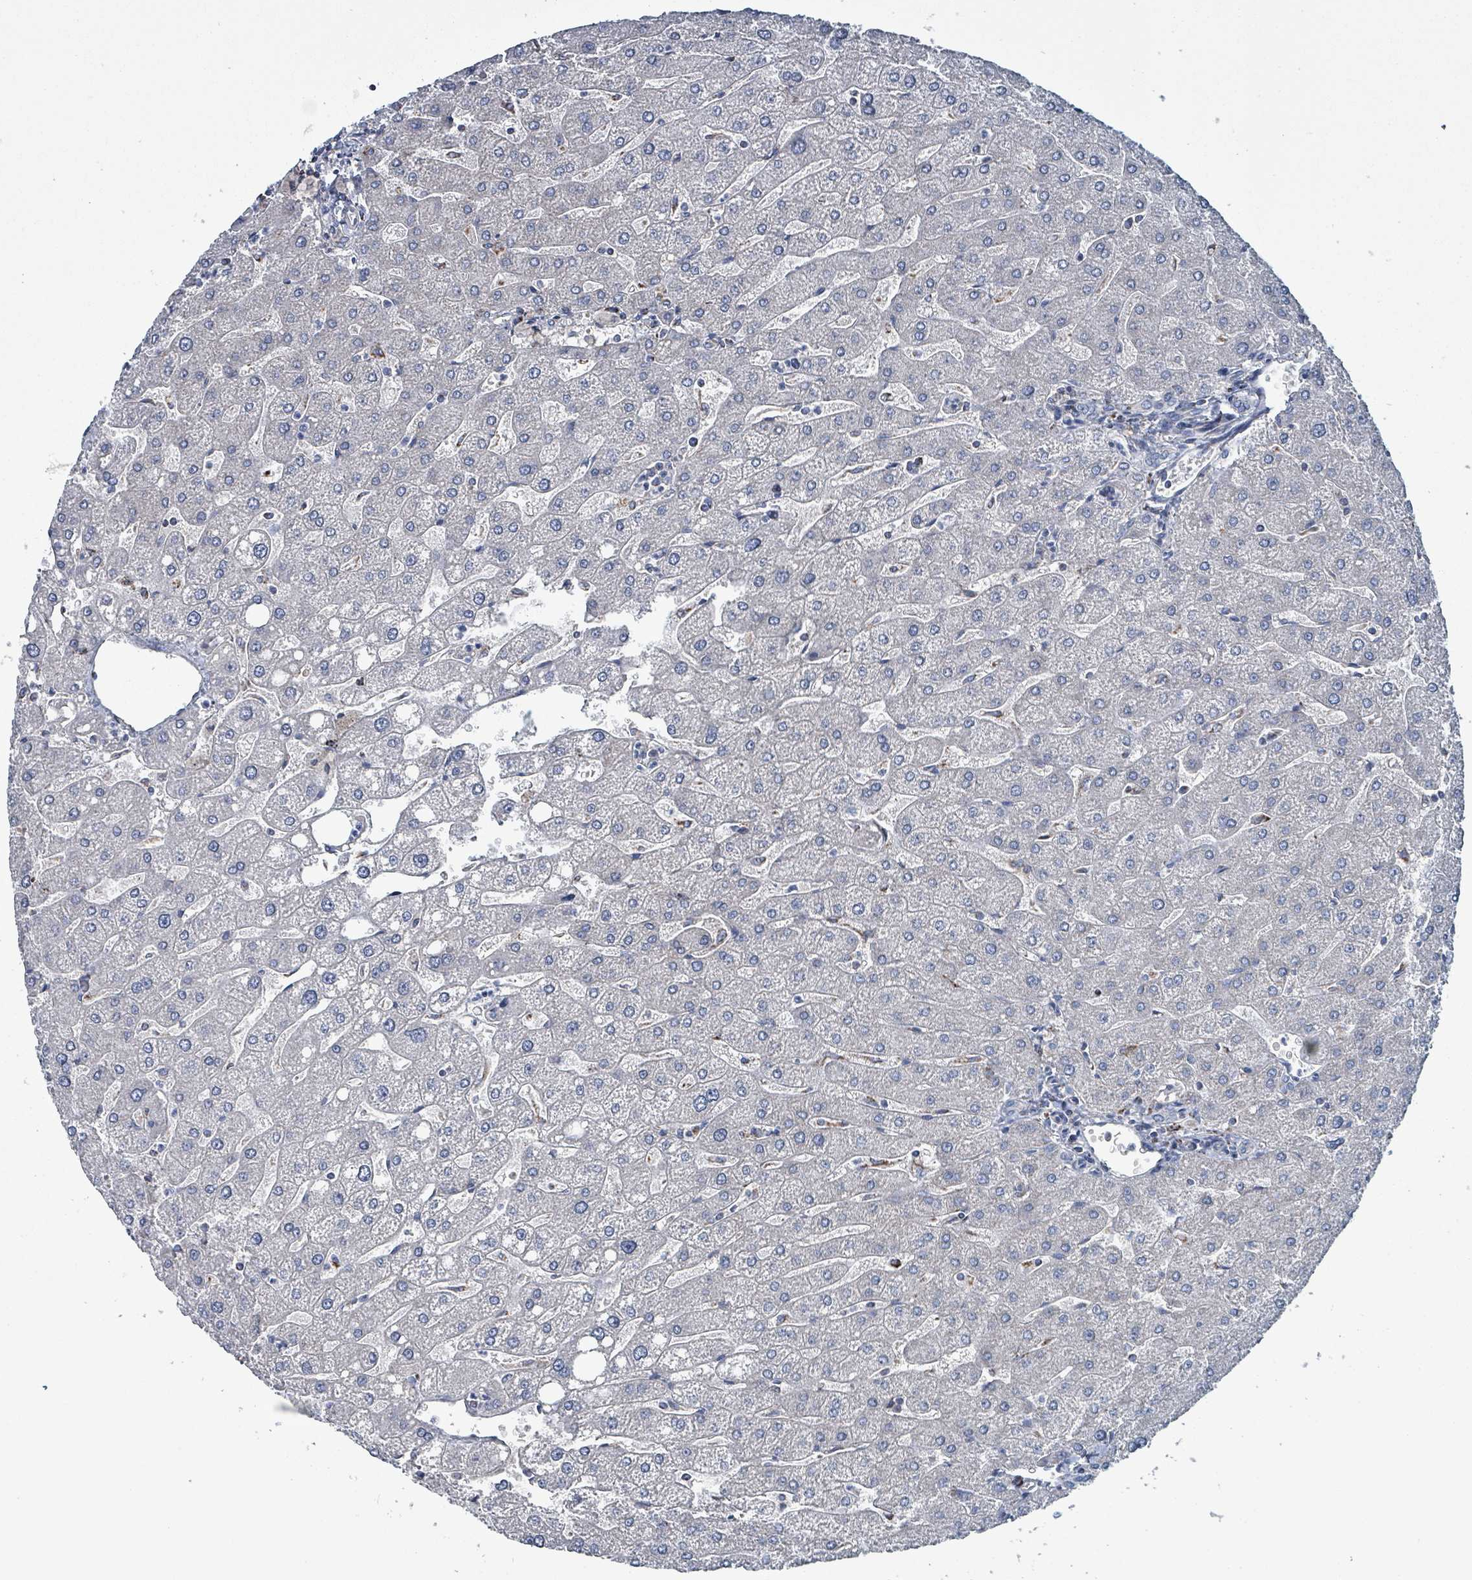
{"staining": {"intensity": "negative", "quantity": "none", "location": "none"}, "tissue": "liver", "cell_type": "Cholangiocytes", "image_type": "normal", "snomed": [{"axis": "morphology", "description": "Normal tissue, NOS"}, {"axis": "topography", "description": "Liver"}], "caption": "Immunohistochemistry (IHC) micrograph of unremarkable liver stained for a protein (brown), which displays no expression in cholangiocytes.", "gene": "IDH3B", "patient": {"sex": "male", "age": 67}}